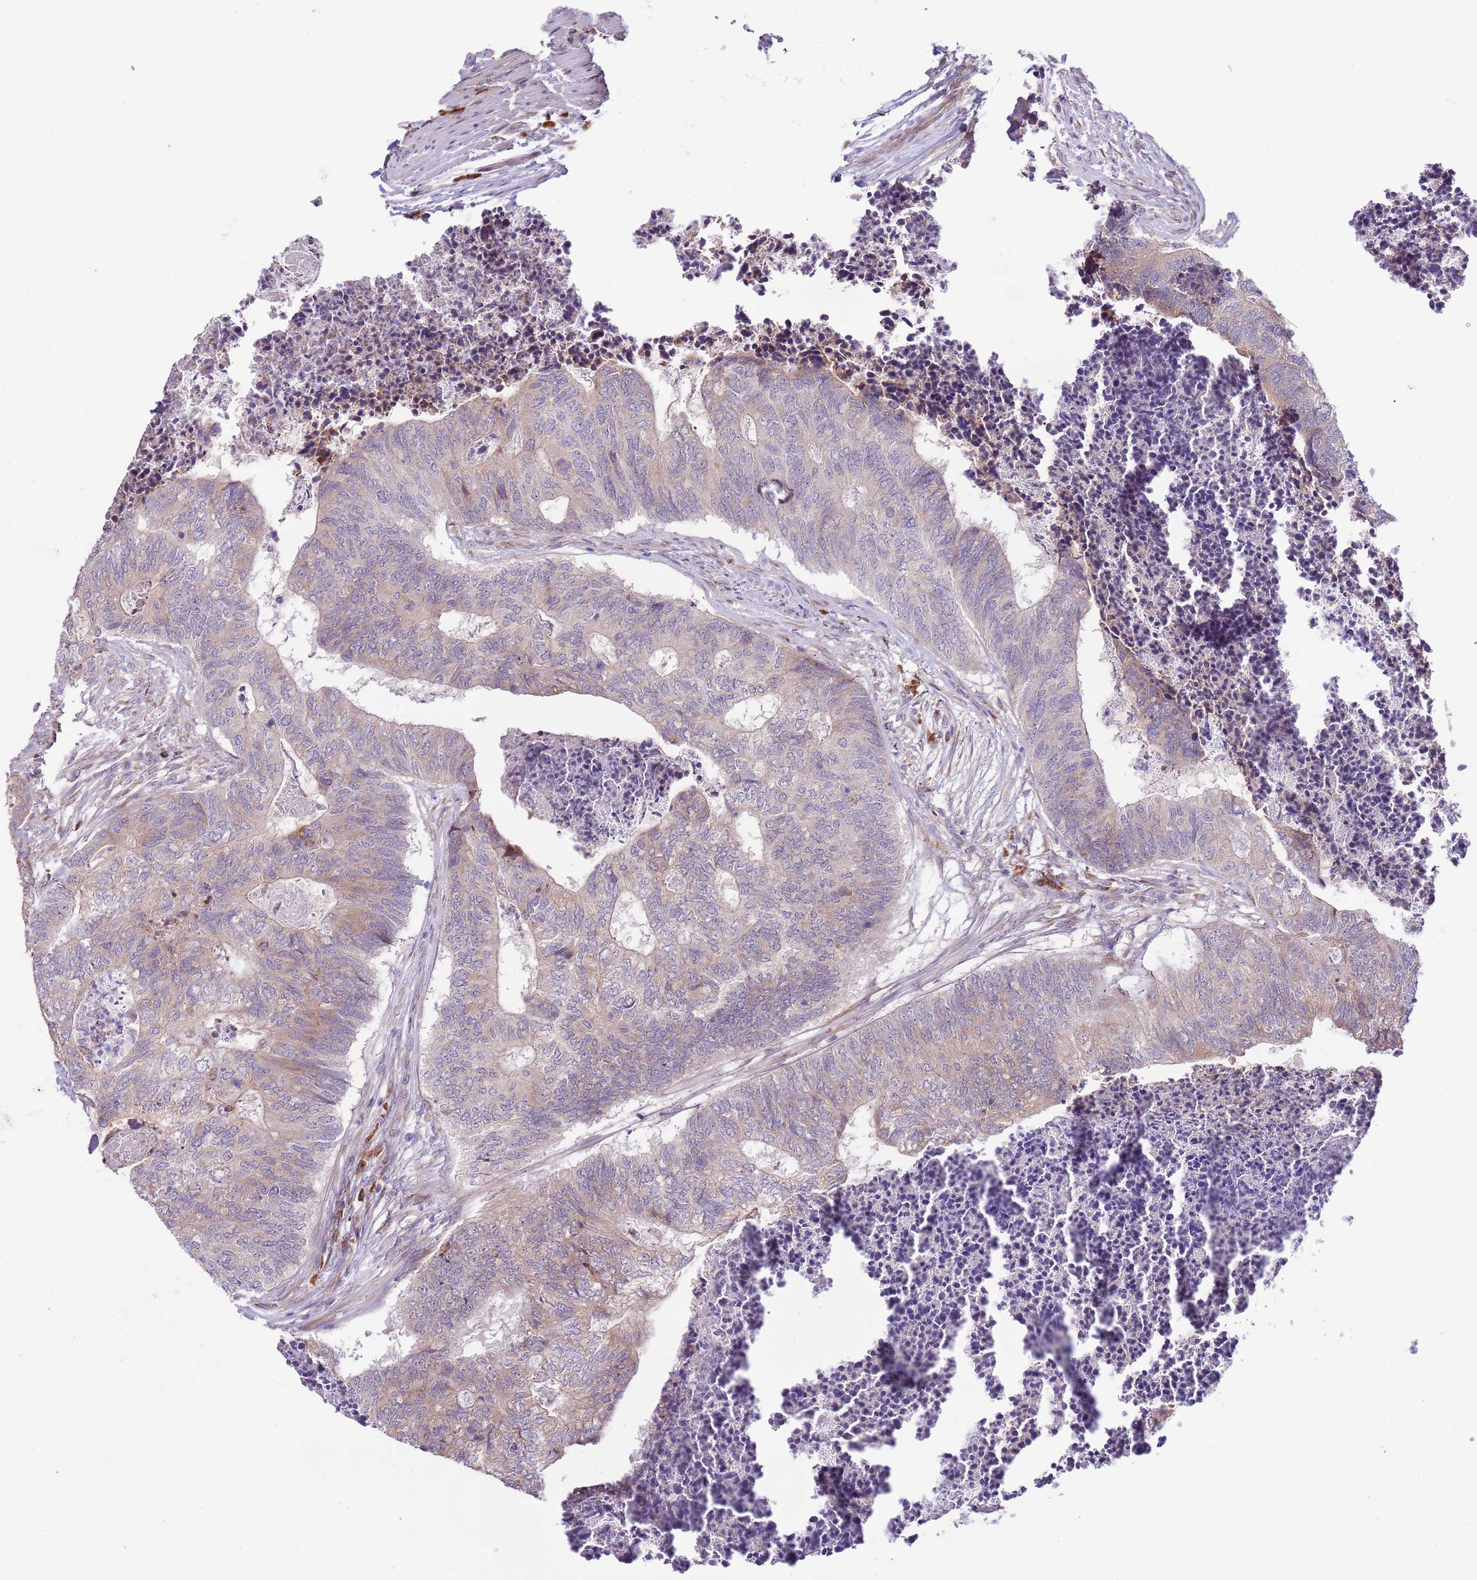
{"staining": {"intensity": "weak", "quantity": "<25%", "location": "cytoplasmic/membranous"}, "tissue": "colorectal cancer", "cell_type": "Tumor cells", "image_type": "cancer", "snomed": [{"axis": "morphology", "description": "Adenocarcinoma, NOS"}, {"axis": "topography", "description": "Colon"}], "caption": "Immunohistochemistry image of human colorectal adenocarcinoma stained for a protein (brown), which demonstrates no expression in tumor cells.", "gene": "DAND5", "patient": {"sex": "female", "age": 67}}